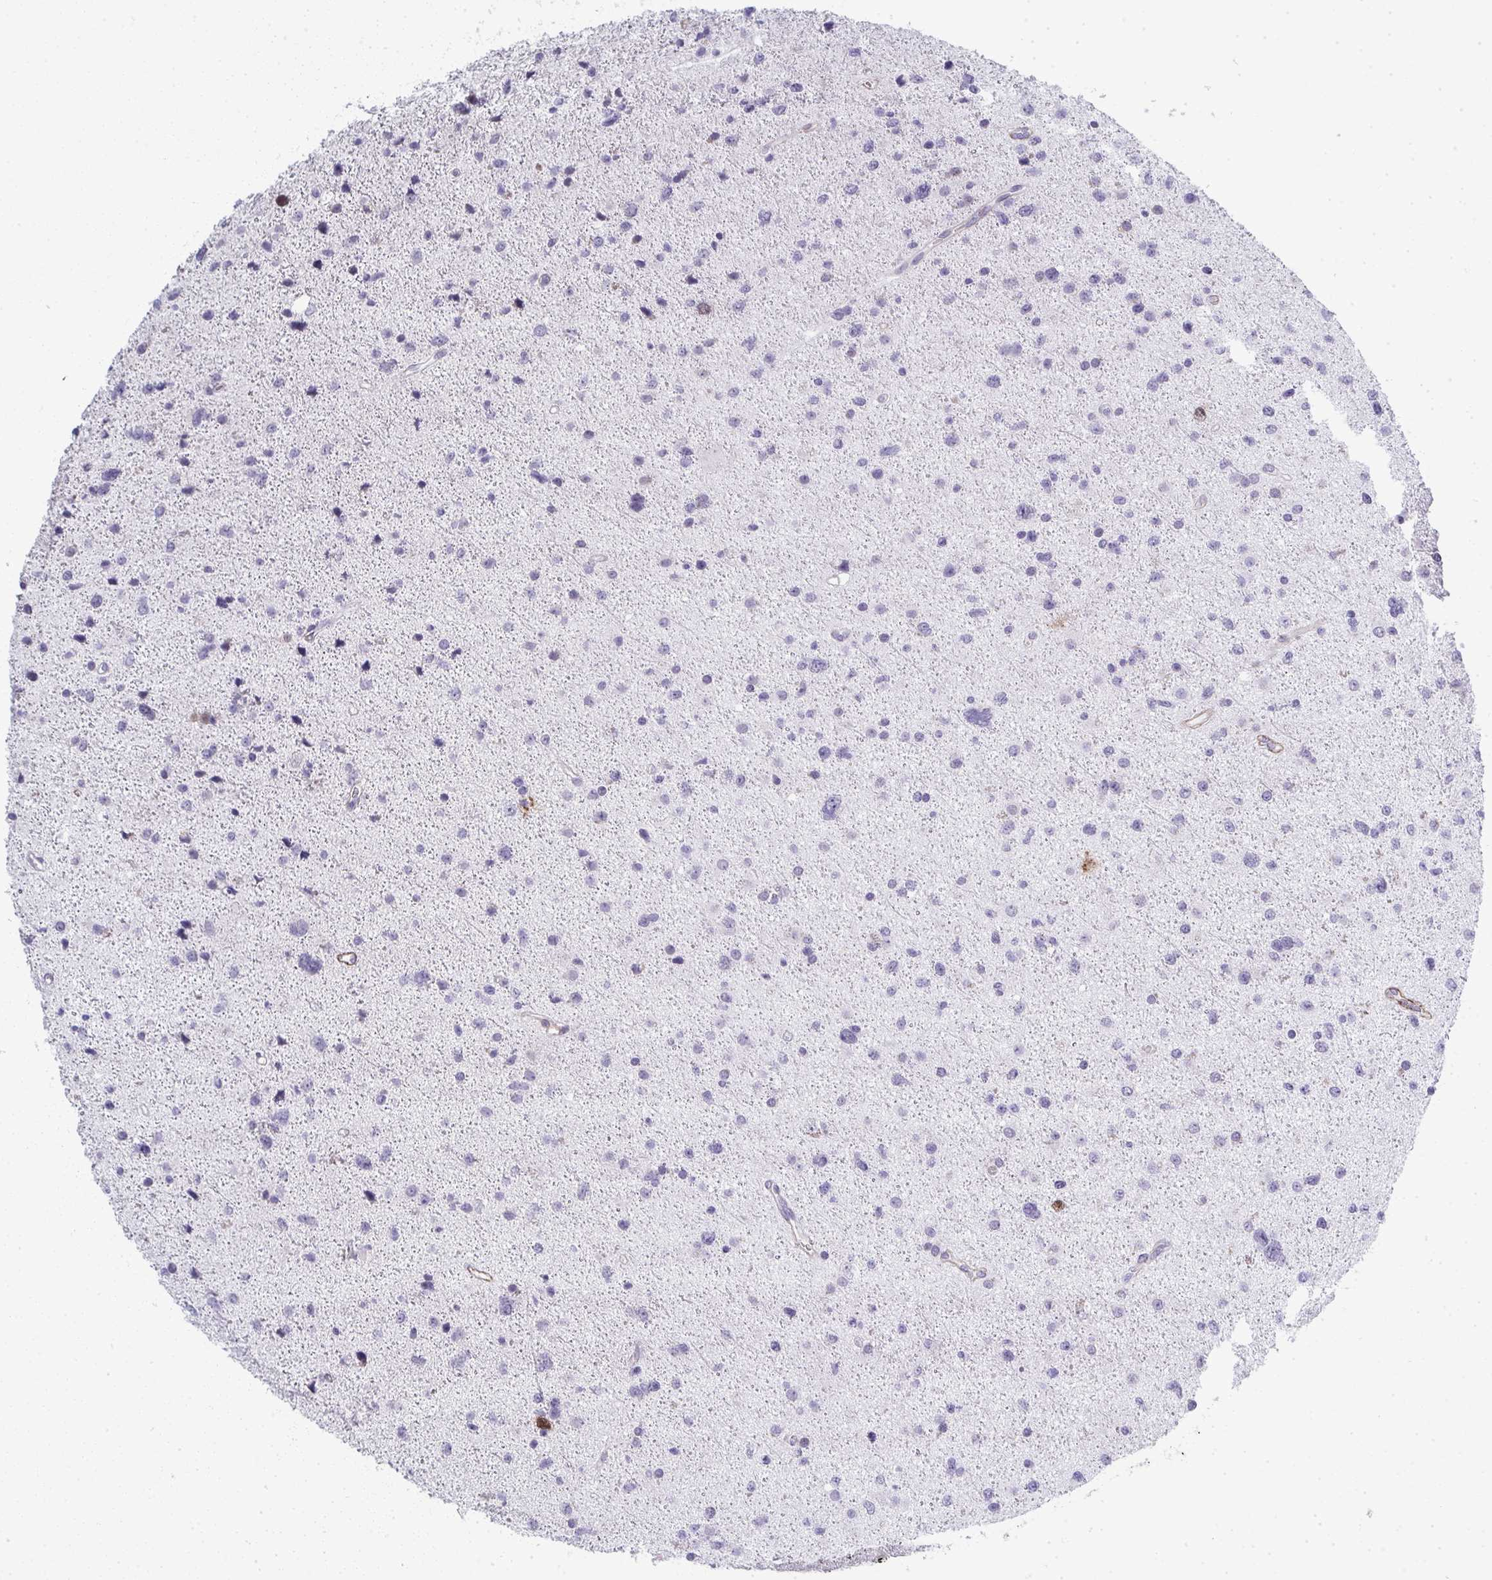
{"staining": {"intensity": "negative", "quantity": "none", "location": "none"}, "tissue": "glioma", "cell_type": "Tumor cells", "image_type": "cancer", "snomed": [{"axis": "morphology", "description": "Glioma, malignant, Low grade"}, {"axis": "topography", "description": "Brain"}], "caption": "This is an immunohistochemistry (IHC) image of malignant glioma (low-grade). There is no positivity in tumor cells.", "gene": "UBE2S", "patient": {"sex": "female", "age": 55}}